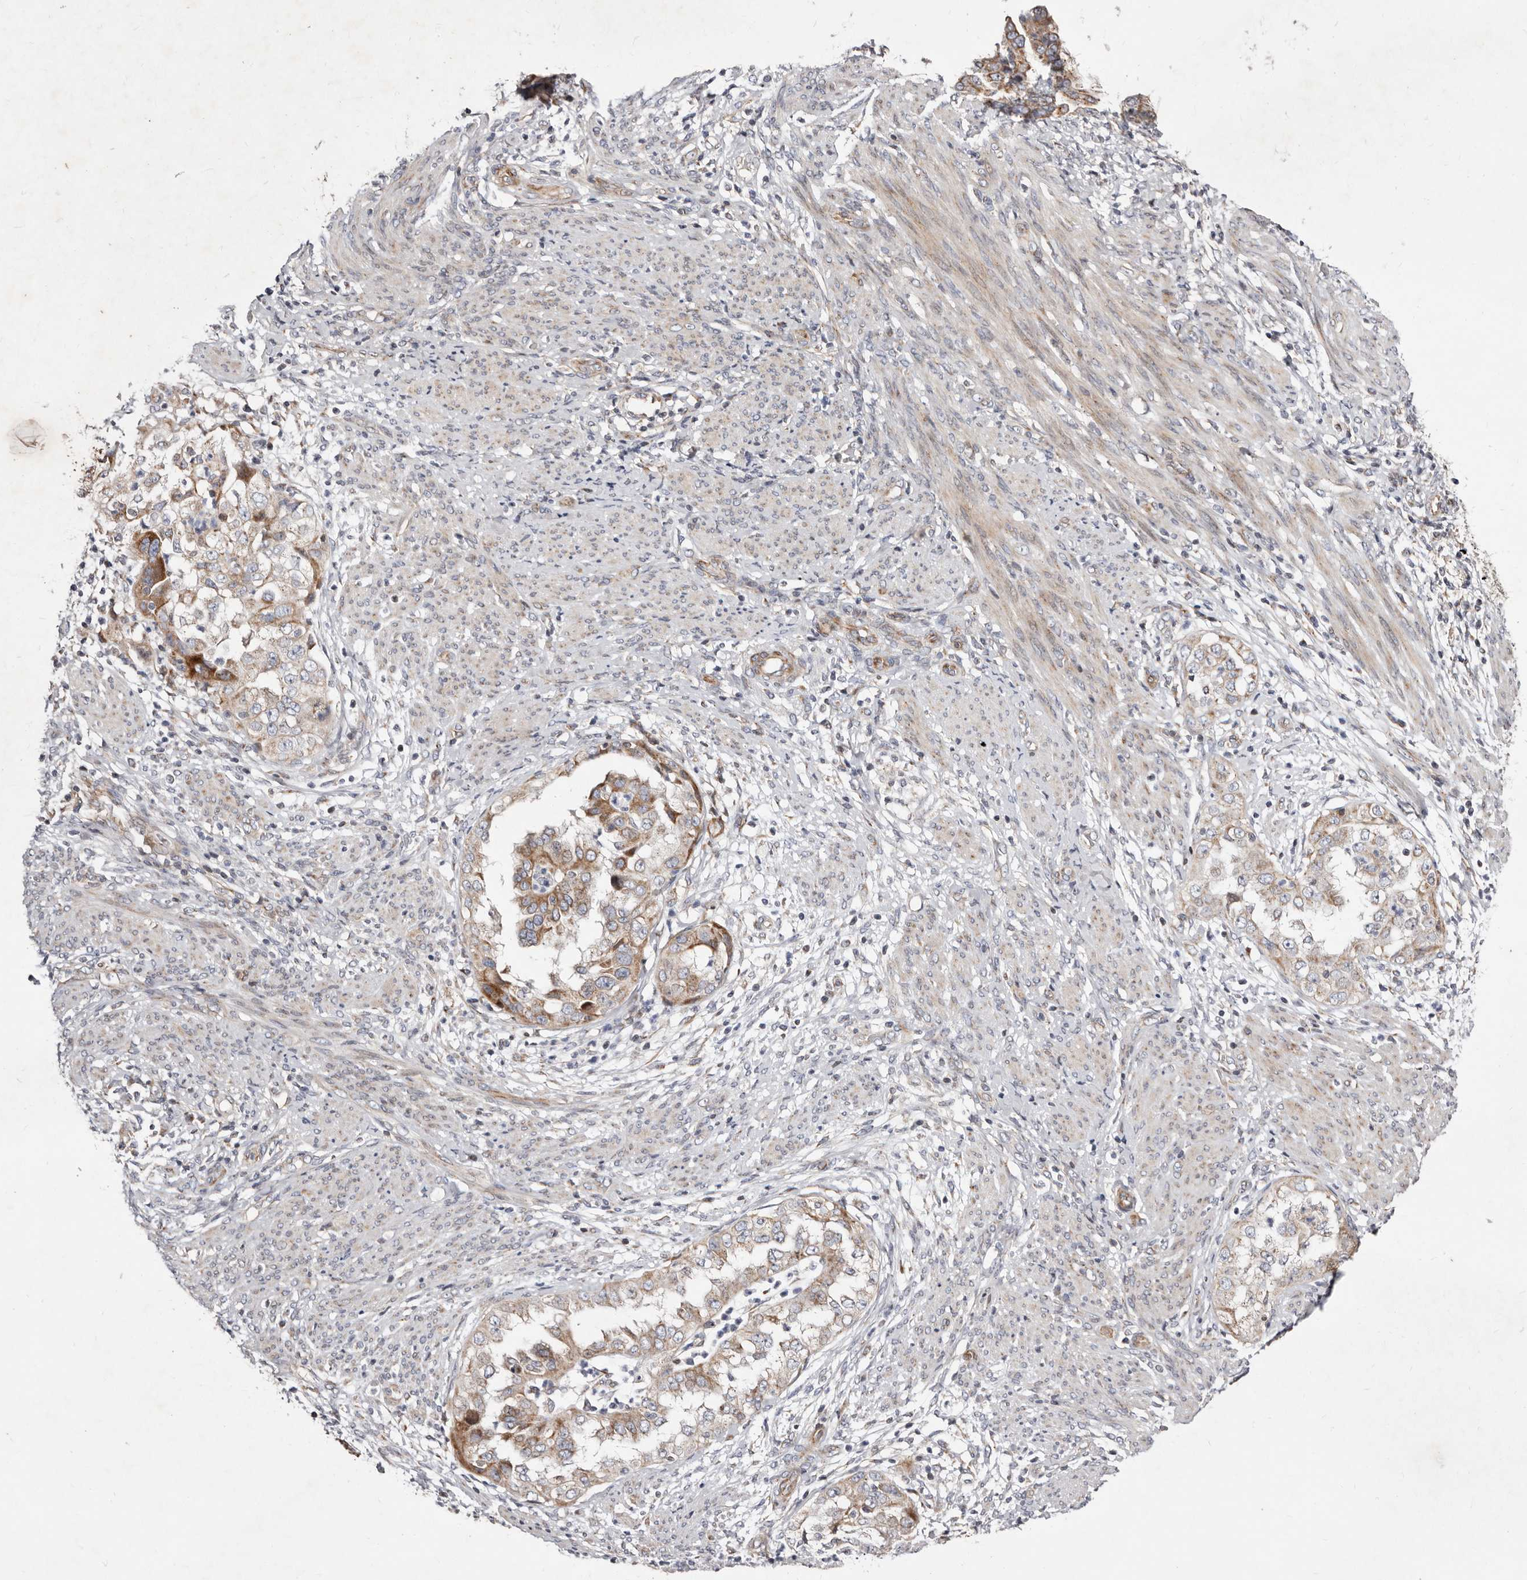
{"staining": {"intensity": "moderate", "quantity": ">75%", "location": "cytoplasmic/membranous"}, "tissue": "endometrial cancer", "cell_type": "Tumor cells", "image_type": "cancer", "snomed": [{"axis": "morphology", "description": "Adenocarcinoma, NOS"}, {"axis": "topography", "description": "Endometrium"}], "caption": "About >75% of tumor cells in adenocarcinoma (endometrial) display moderate cytoplasmic/membranous protein staining as visualized by brown immunohistochemical staining.", "gene": "TIMM17B", "patient": {"sex": "female", "age": 85}}